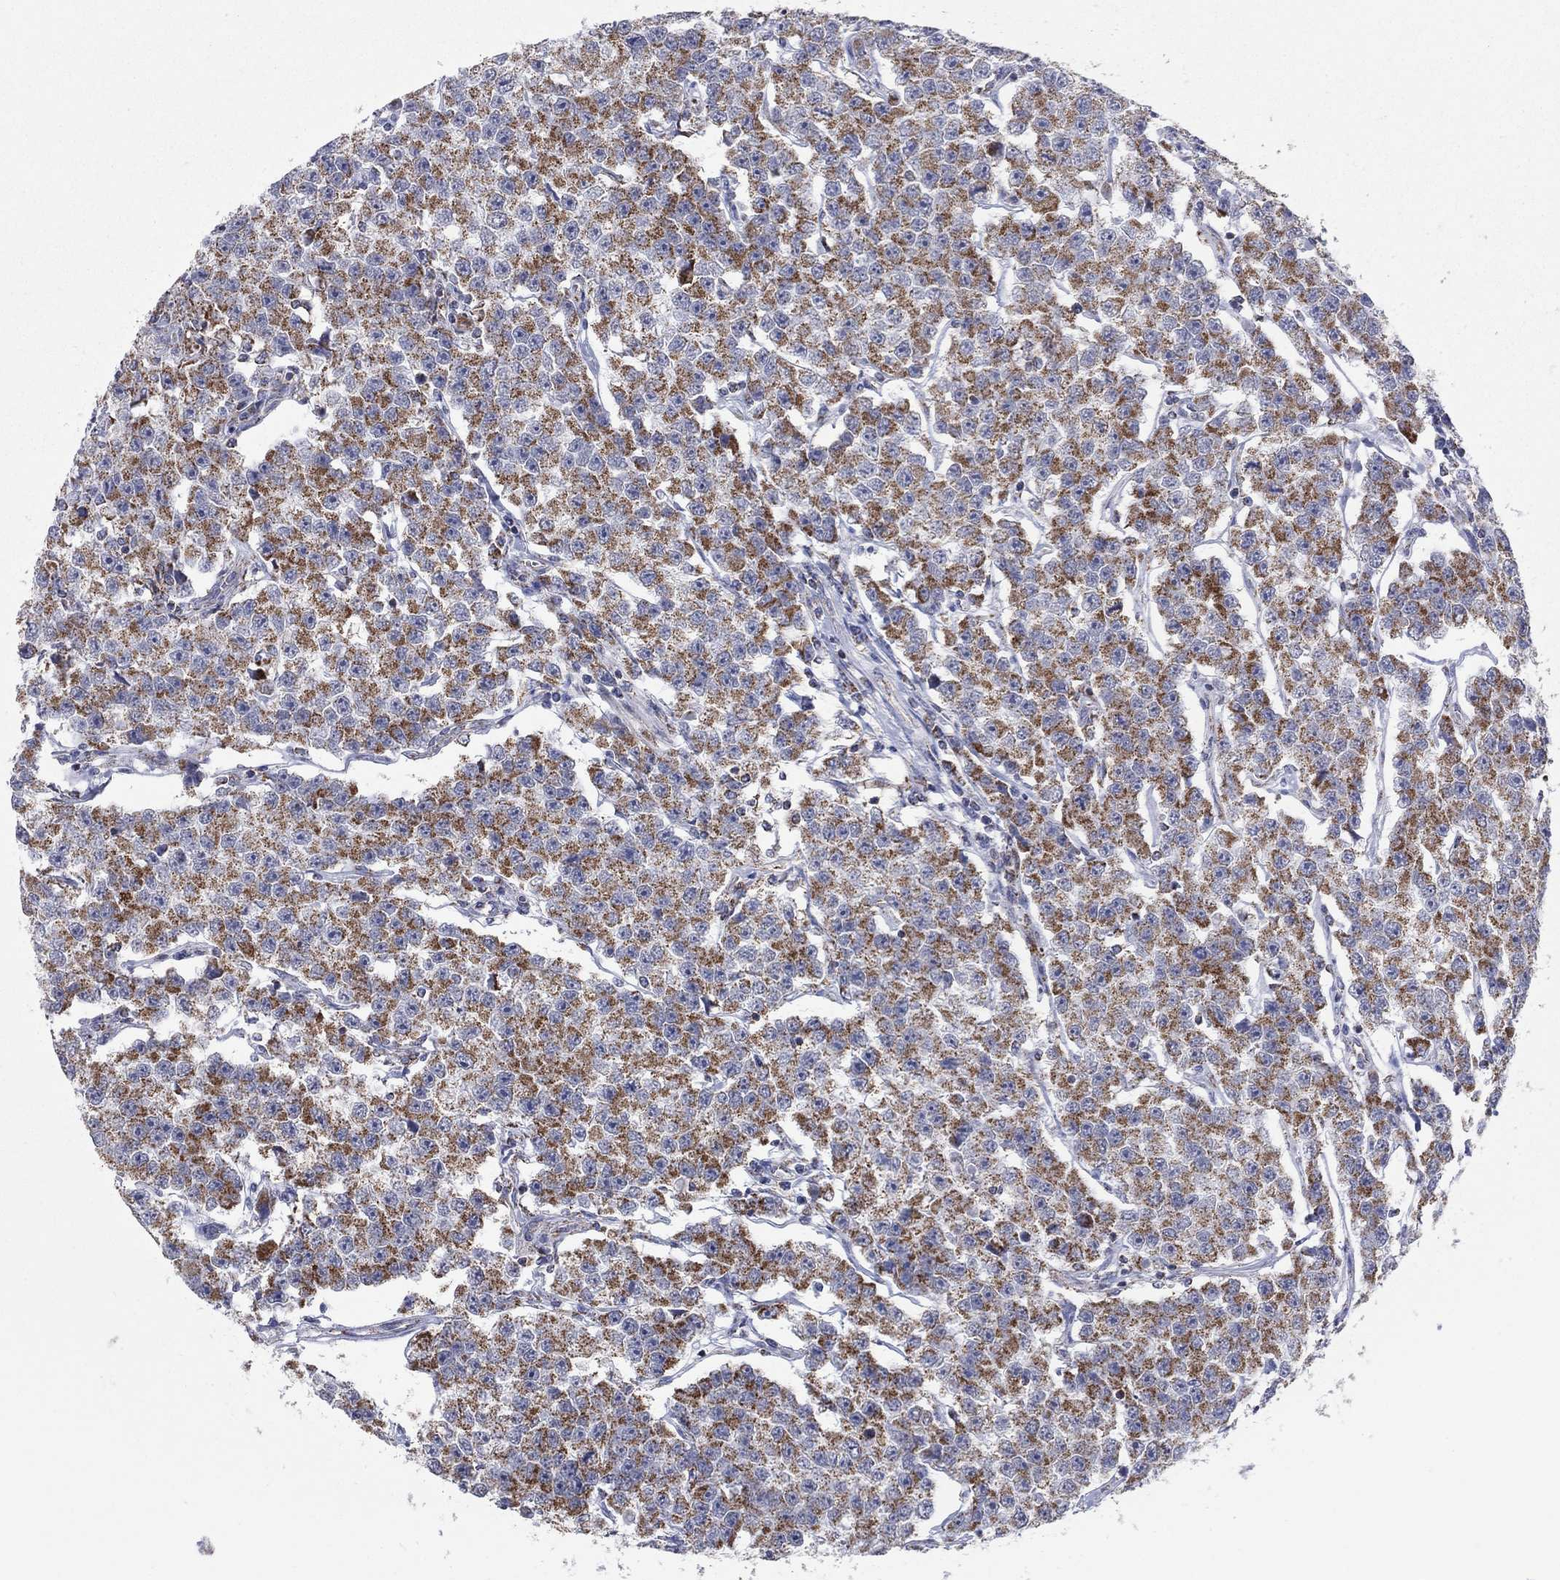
{"staining": {"intensity": "strong", "quantity": "25%-75%", "location": "cytoplasmic/membranous"}, "tissue": "testis cancer", "cell_type": "Tumor cells", "image_type": "cancer", "snomed": [{"axis": "morphology", "description": "Seminoma, NOS"}, {"axis": "topography", "description": "Testis"}], "caption": "The immunohistochemical stain shows strong cytoplasmic/membranous staining in tumor cells of testis cancer tissue. (brown staining indicates protein expression, while blue staining denotes nuclei).", "gene": "KISS1R", "patient": {"sex": "male", "age": 59}}